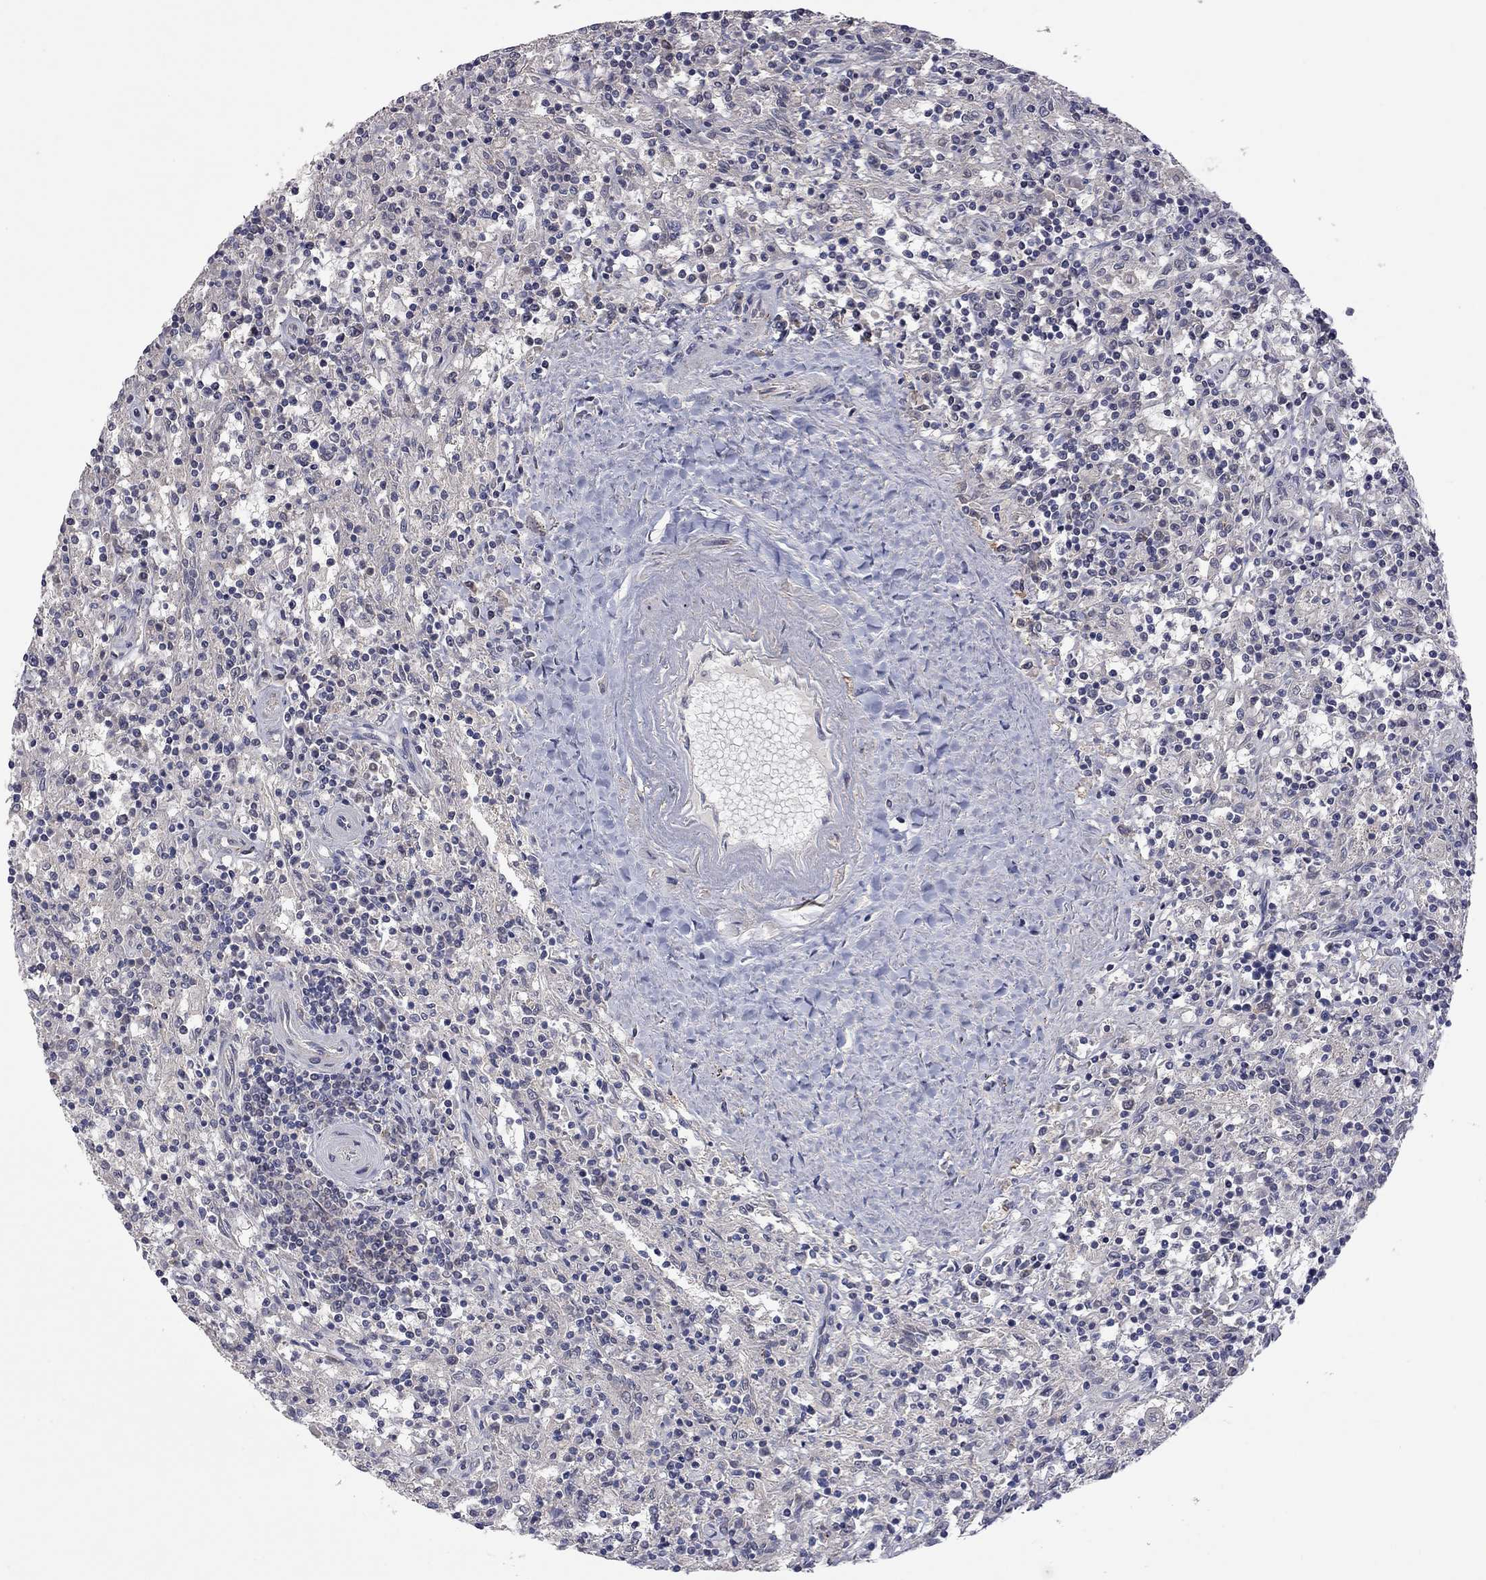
{"staining": {"intensity": "negative", "quantity": "none", "location": "none"}, "tissue": "lymphoma", "cell_type": "Tumor cells", "image_type": "cancer", "snomed": [{"axis": "morphology", "description": "Malignant lymphoma, non-Hodgkin's type, Low grade"}, {"axis": "topography", "description": "Spleen"}], "caption": "DAB (3,3'-diaminobenzidine) immunohistochemical staining of low-grade malignant lymphoma, non-Hodgkin's type exhibits no significant positivity in tumor cells.", "gene": "FABP12", "patient": {"sex": "male", "age": 62}}